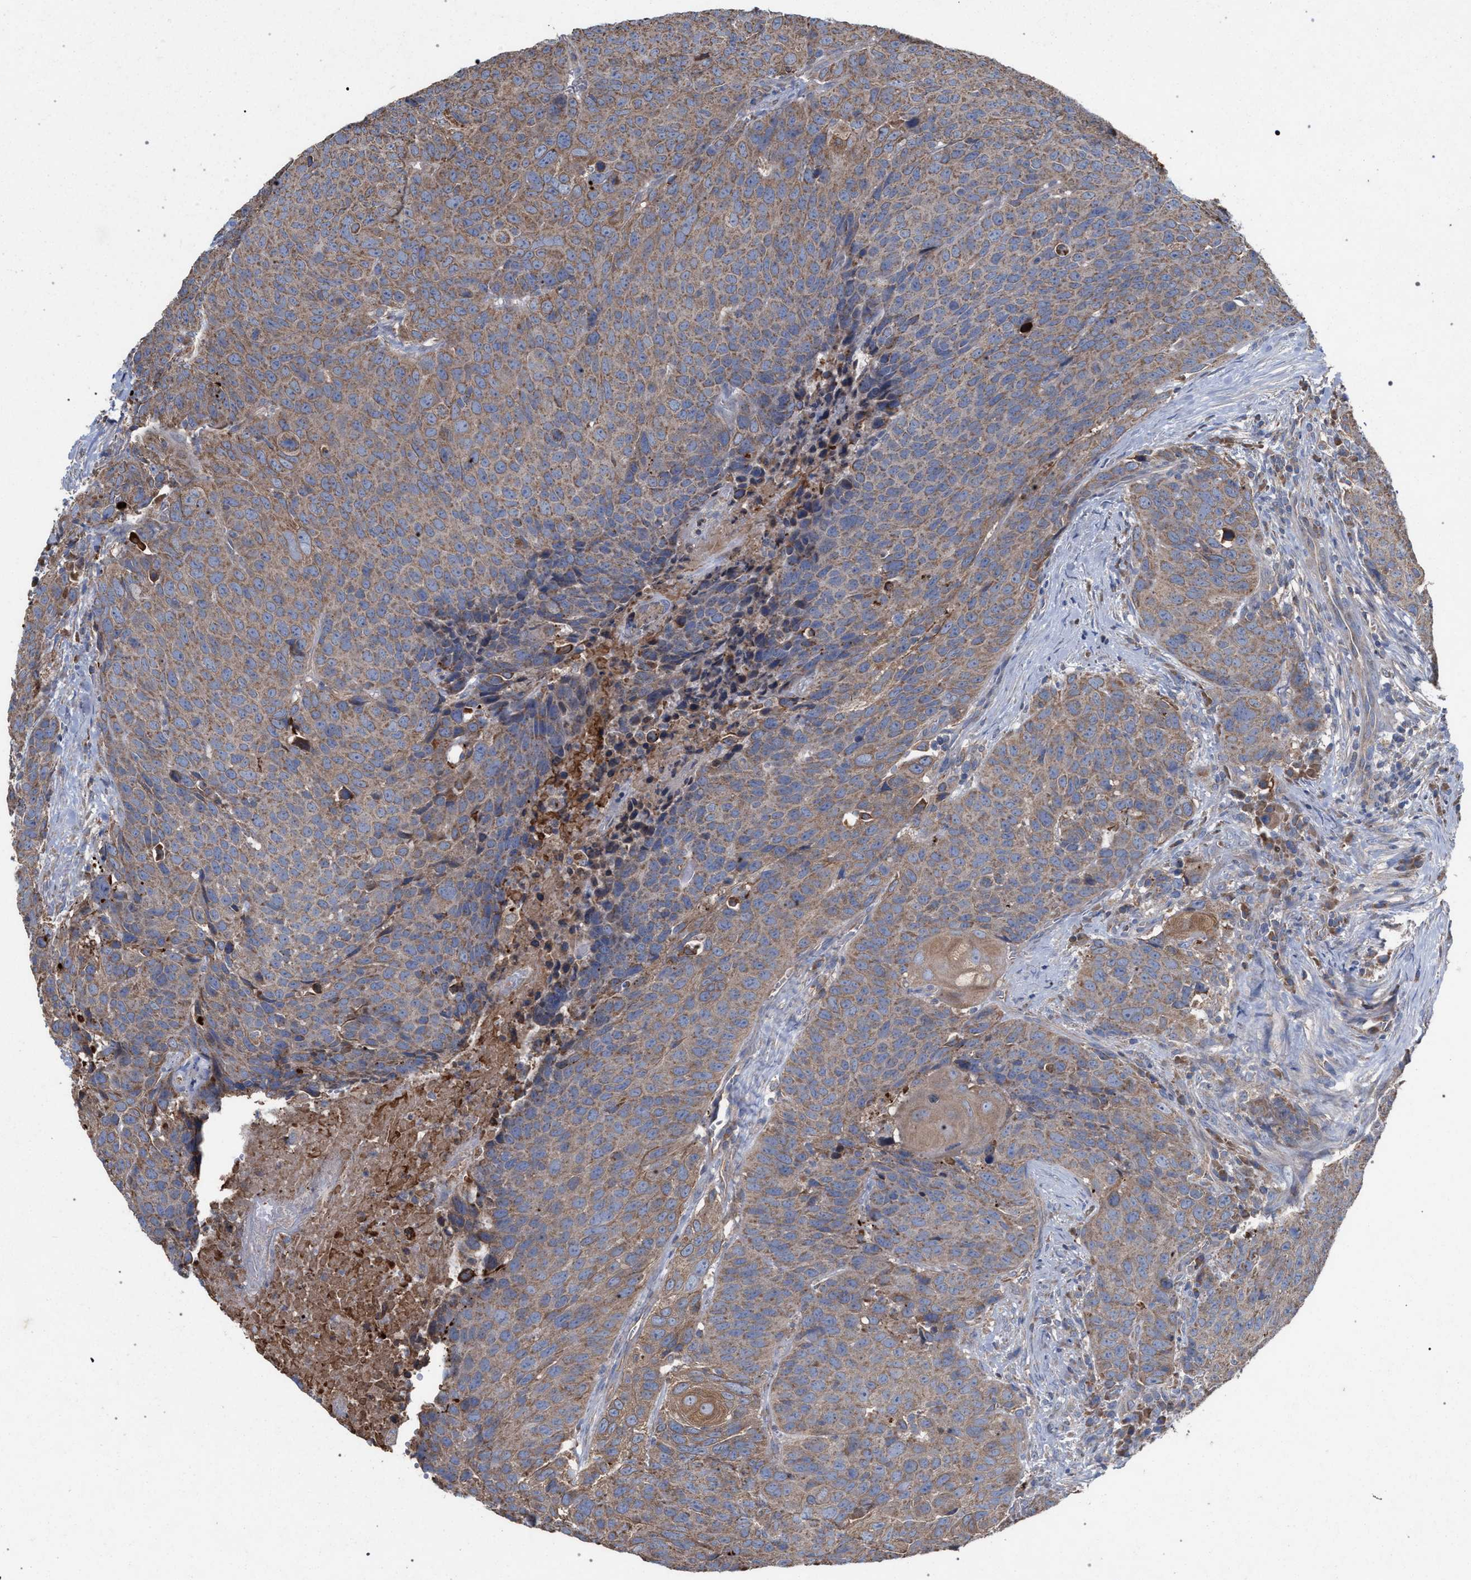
{"staining": {"intensity": "moderate", "quantity": ">75%", "location": "cytoplasmic/membranous"}, "tissue": "head and neck cancer", "cell_type": "Tumor cells", "image_type": "cancer", "snomed": [{"axis": "morphology", "description": "Squamous cell carcinoma, NOS"}, {"axis": "topography", "description": "Head-Neck"}], "caption": "Head and neck cancer (squamous cell carcinoma) stained for a protein demonstrates moderate cytoplasmic/membranous positivity in tumor cells. Using DAB (3,3'-diaminobenzidine) (brown) and hematoxylin (blue) stains, captured at high magnification using brightfield microscopy.", "gene": "BCL2L12", "patient": {"sex": "male", "age": 66}}